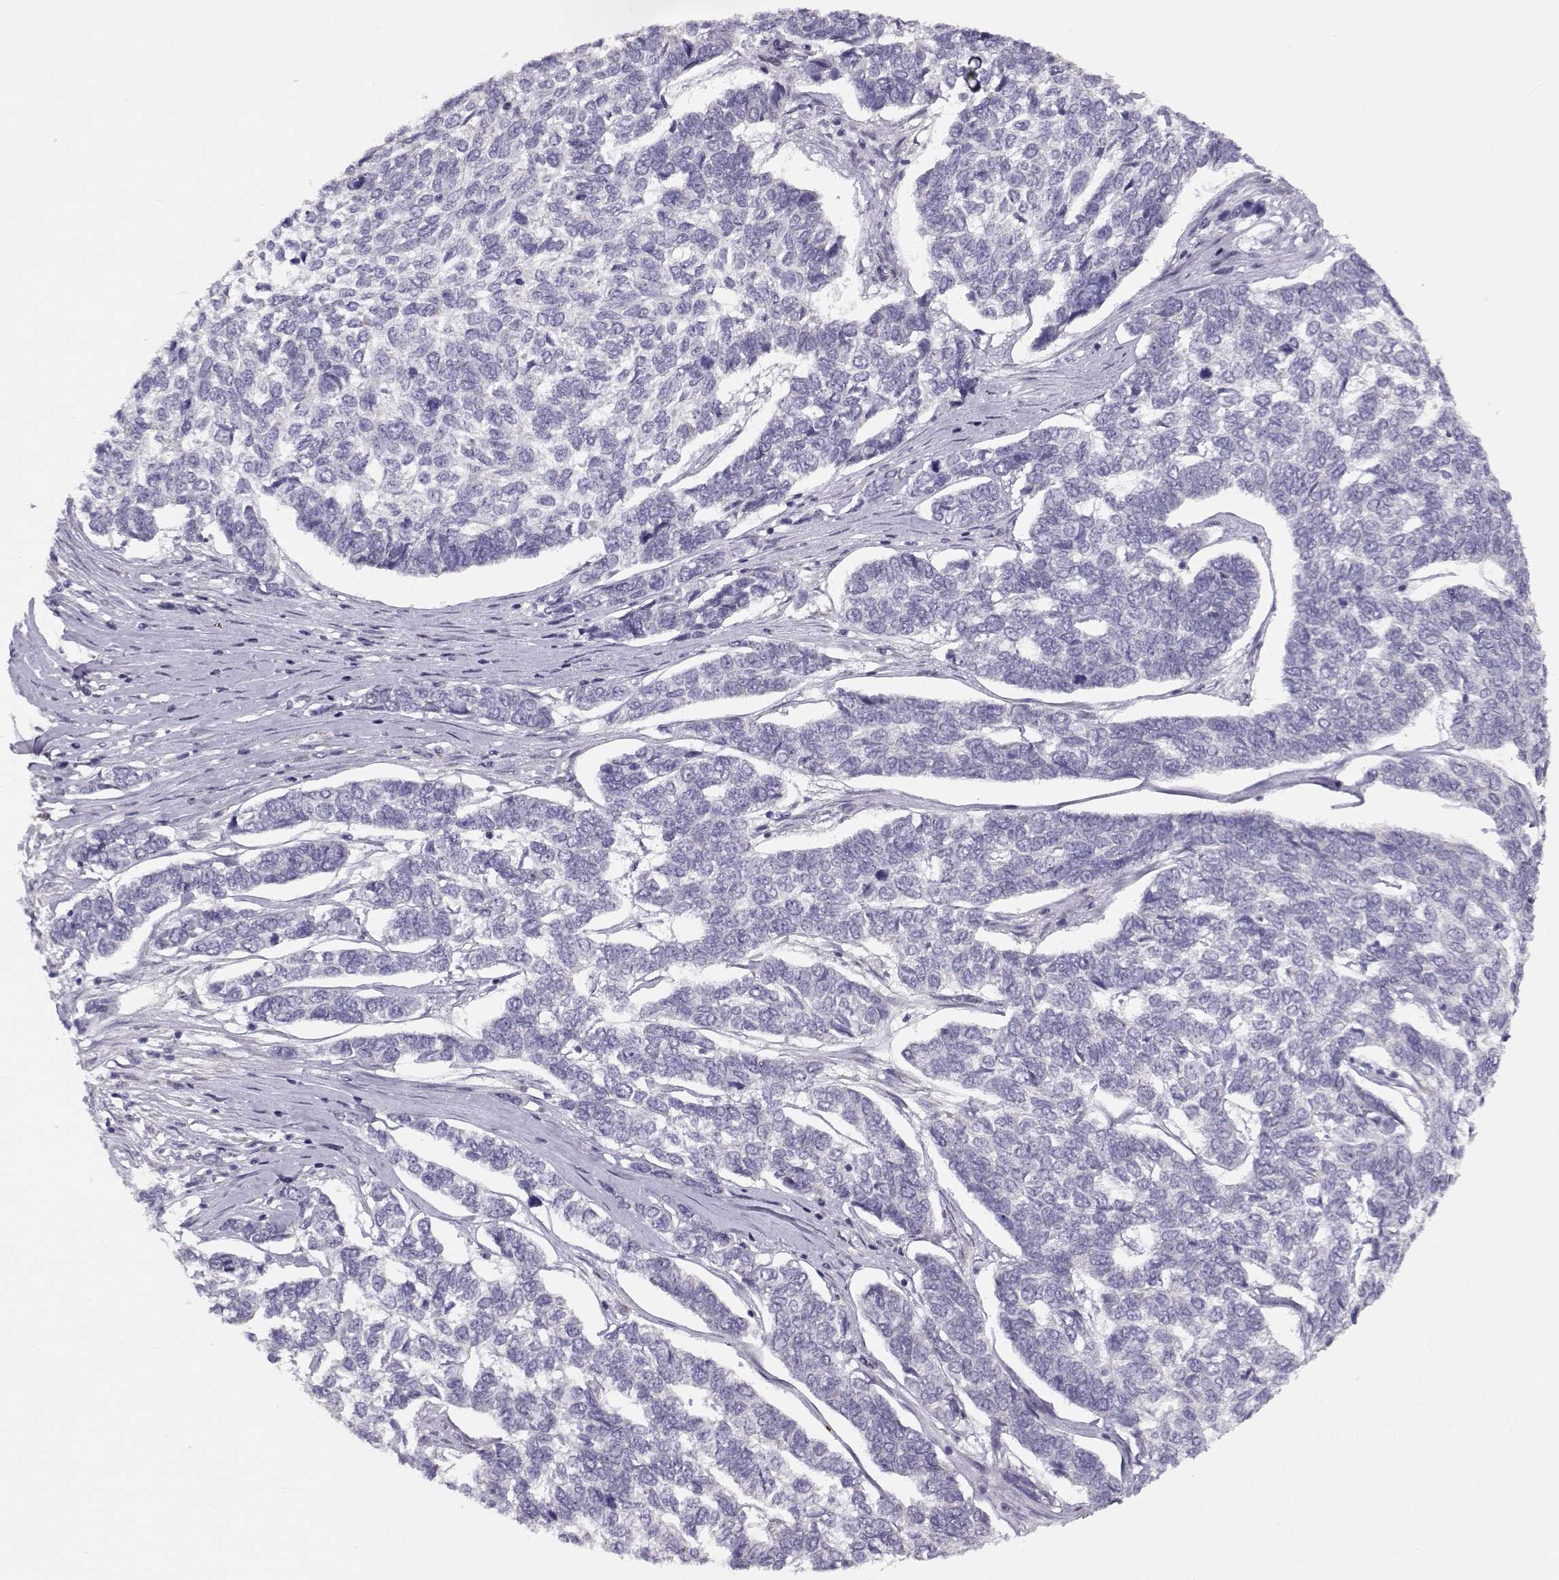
{"staining": {"intensity": "negative", "quantity": "none", "location": "none"}, "tissue": "skin cancer", "cell_type": "Tumor cells", "image_type": "cancer", "snomed": [{"axis": "morphology", "description": "Basal cell carcinoma"}, {"axis": "topography", "description": "Skin"}], "caption": "Micrograph shows no significant protein positivity in tumor cells of skin cancer.", "gene": "KLF17", "patient": {"sex": "female", "age": 65}}